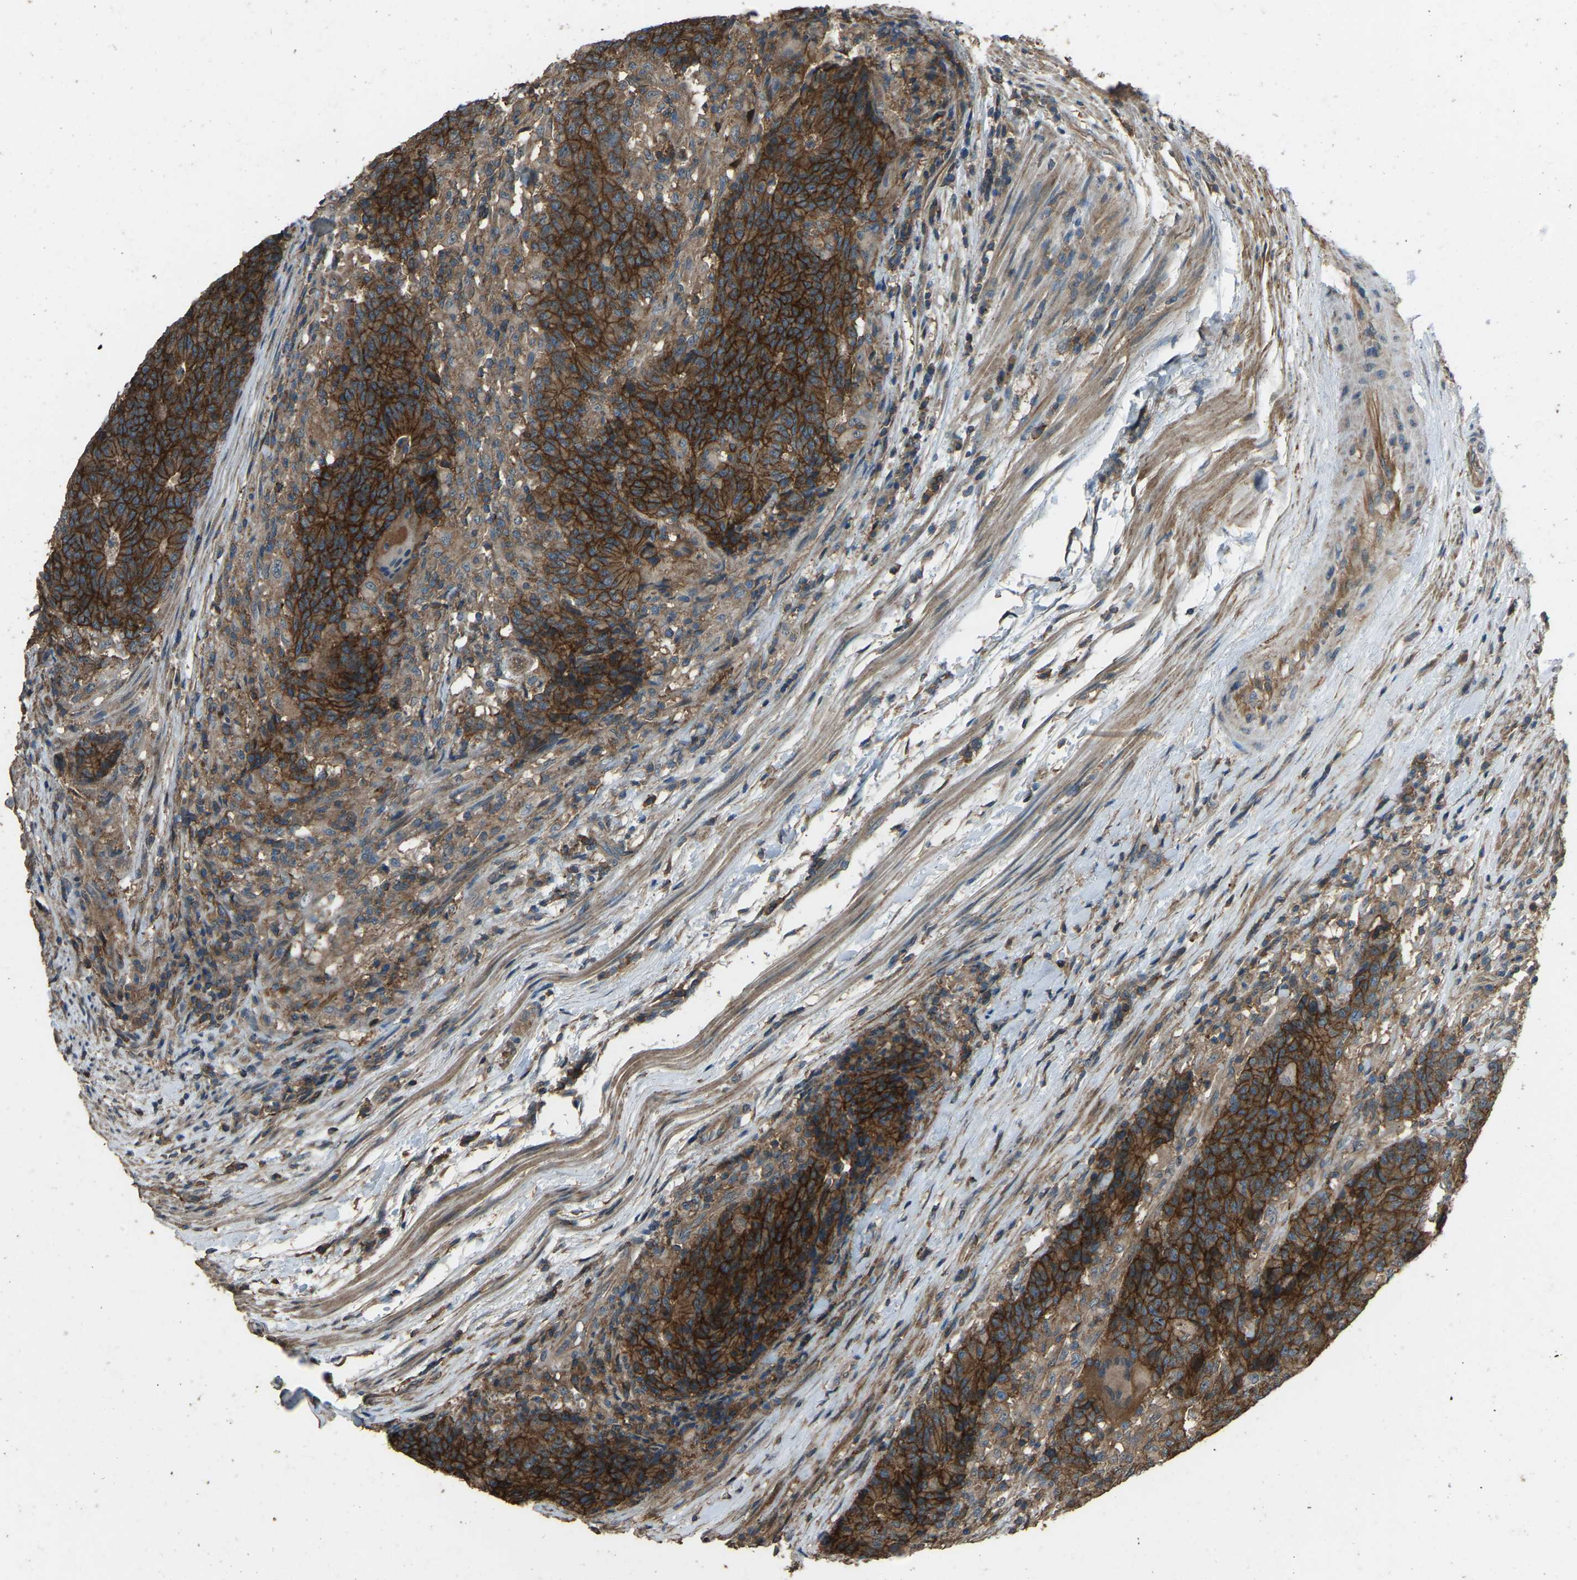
{"staining": {"intensity": "strong", "quantity": ">75%", "location": "cytoplasmic/membranous"}, "tissue": "colorectal cancer", "cell_type": "Tumor cells", "image_type": "cancer", "snomed": [{"axis": "morphology", "description": "Normal tissue, NOS"}, {"axis": "morphology", "description": "Adenocarcinoma, NOS"}, {"axis": "topography", "description": "Colon"}], "caption": "Immunohistochemical staining of human colorectal adenocarcinoma exhibits strong cytoplasmic/membranous protein positivity in approximately >75% of tumor cells.", "gene": "SLC4A2", "patient": {"sex": "female", "age": 75}}